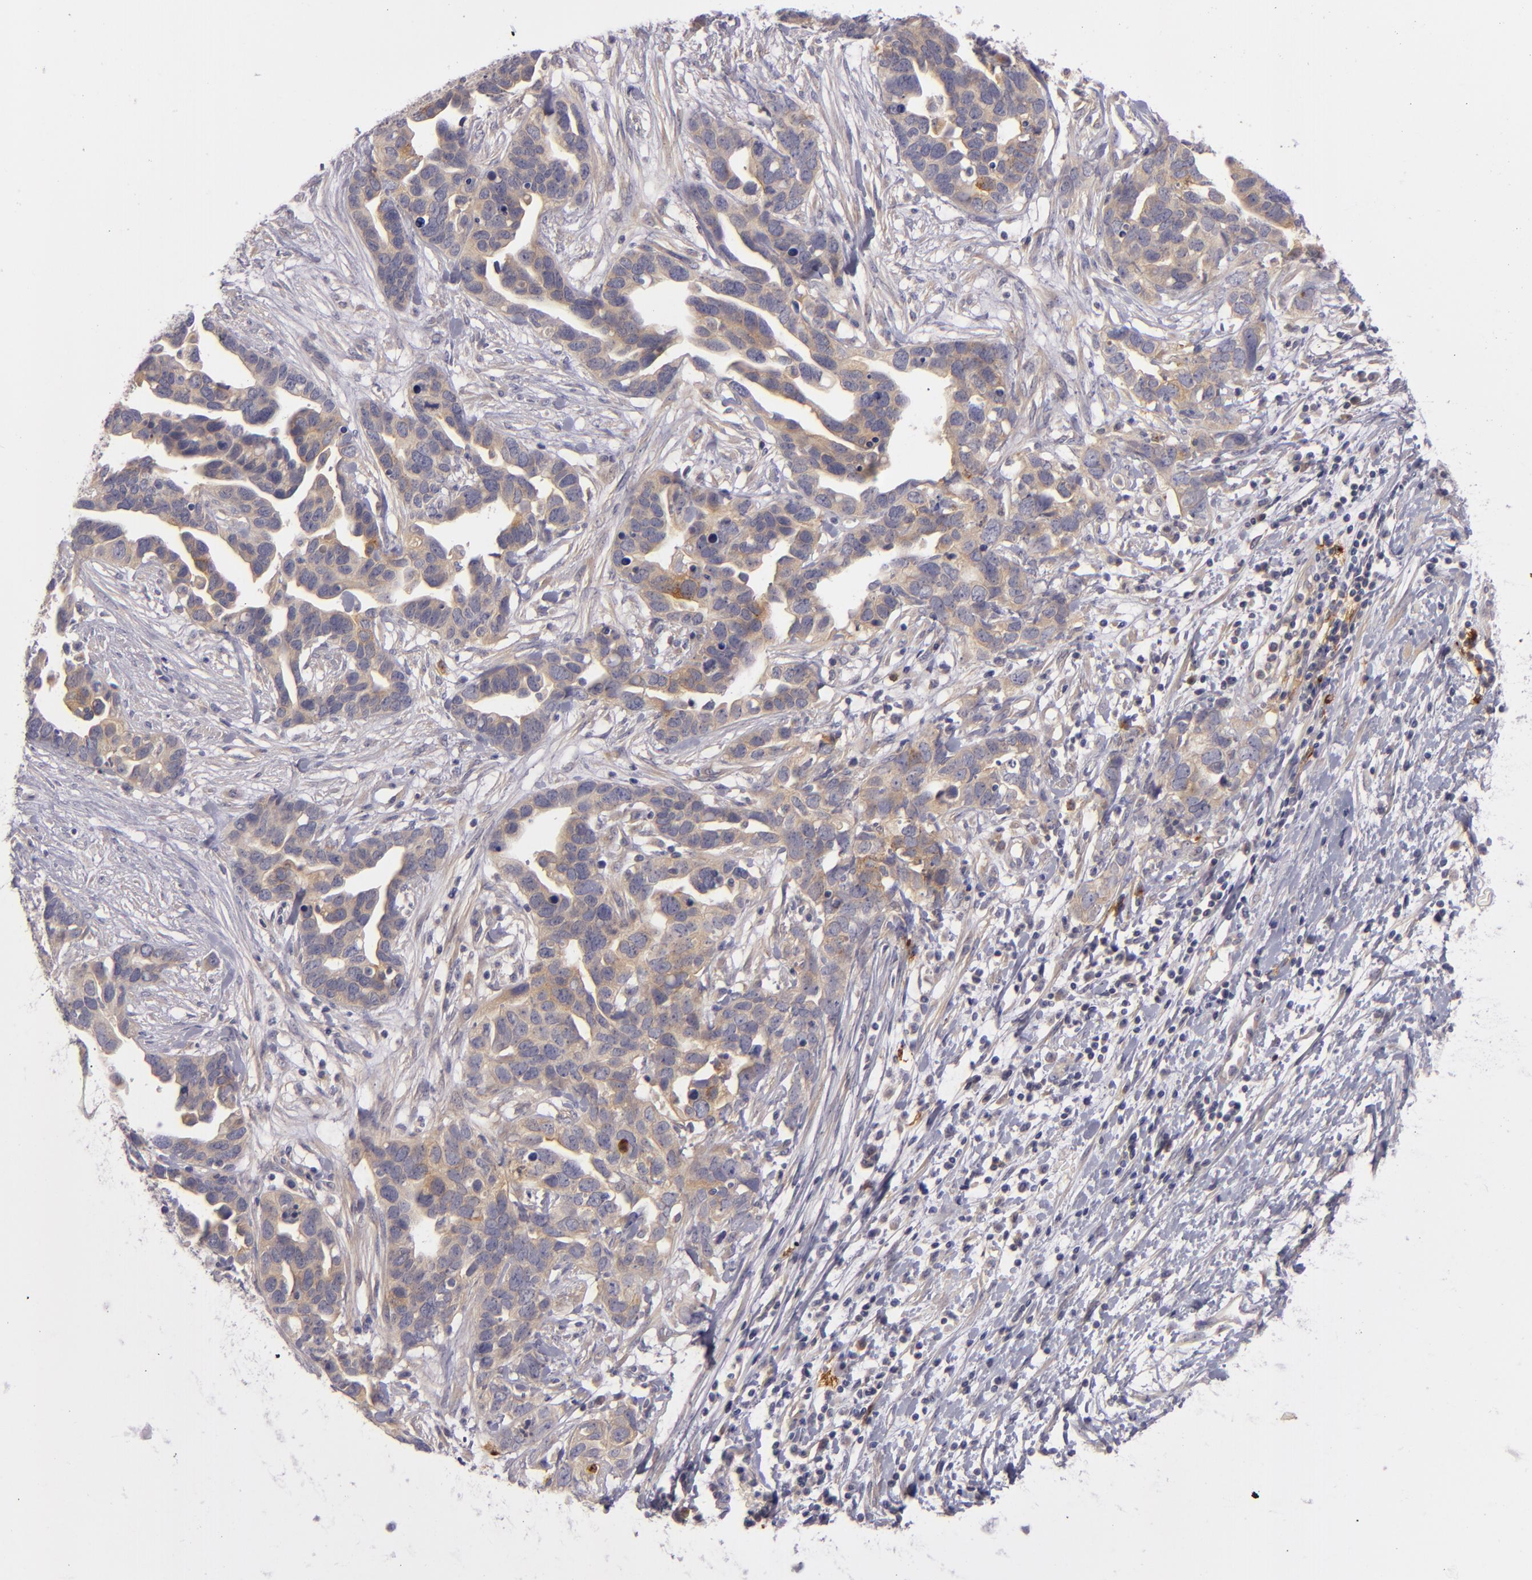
{"staining": {"intensity": "weak", "quantity": "25%-75%", "location": "cytoplasmic/membranous"}, "tissue": "ovarian cancer", "cell_type": "Tumor cells", "image_type": "cancer", "snomed": [{"axis": "morphology", "description": "Cystadenocarcinoma, serous, NOS"}, {"axis": "topography", "description": "Ovary"}], "caption": "Protein staining of ovarian cancer tissue shows weak cytoplasmic/membranous positivity in approximately 25%-75% of tumor cells.", "gene": "CD83", "patient": {"sex": "female", "age": 54}}